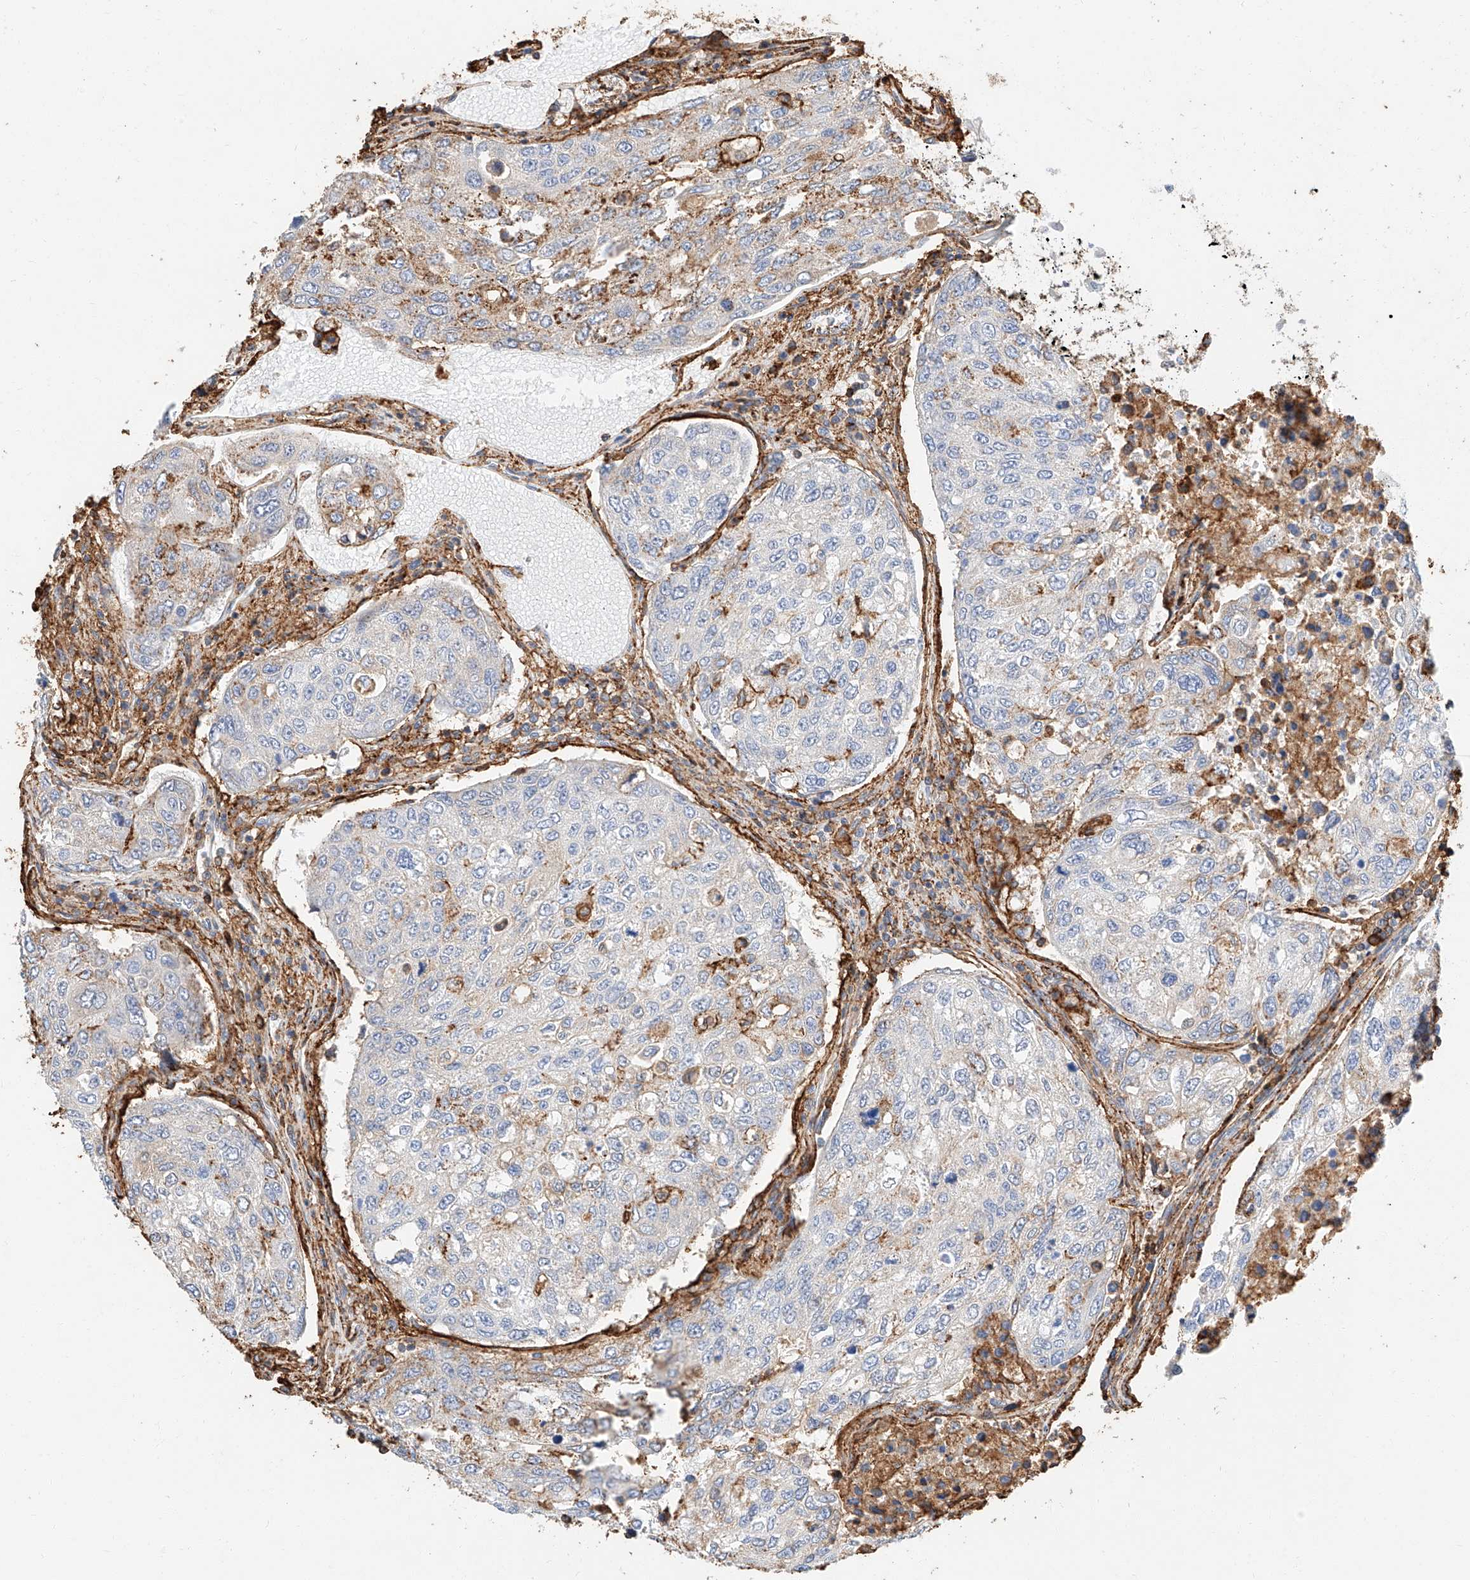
{"staining": {"intensity": "moderate", "quantity": "<25%", "location": "cytoplasmic/membranous"}, "tissue": "urothelial cancer", "cell_type": "Tumor cells", "image_type": "cancer", "snomed": [{"axis": "morphology", "description": "Urothelial carcinoma, High grade"}, {"axis": "topography", "description": "Lymph node"}, {"axis": "topography", "description": "Urinary bladder"}], "caption": "High-grade urothelial carcinoma stained with DAB (3,3'-diaminobenzidine) IHC demonstrates low levels of moderate cytoplasmic/membranous staining in about <25% of tumor cells.", "gene": "WFS1", "patient": {"sex": "male", "age": 51}}